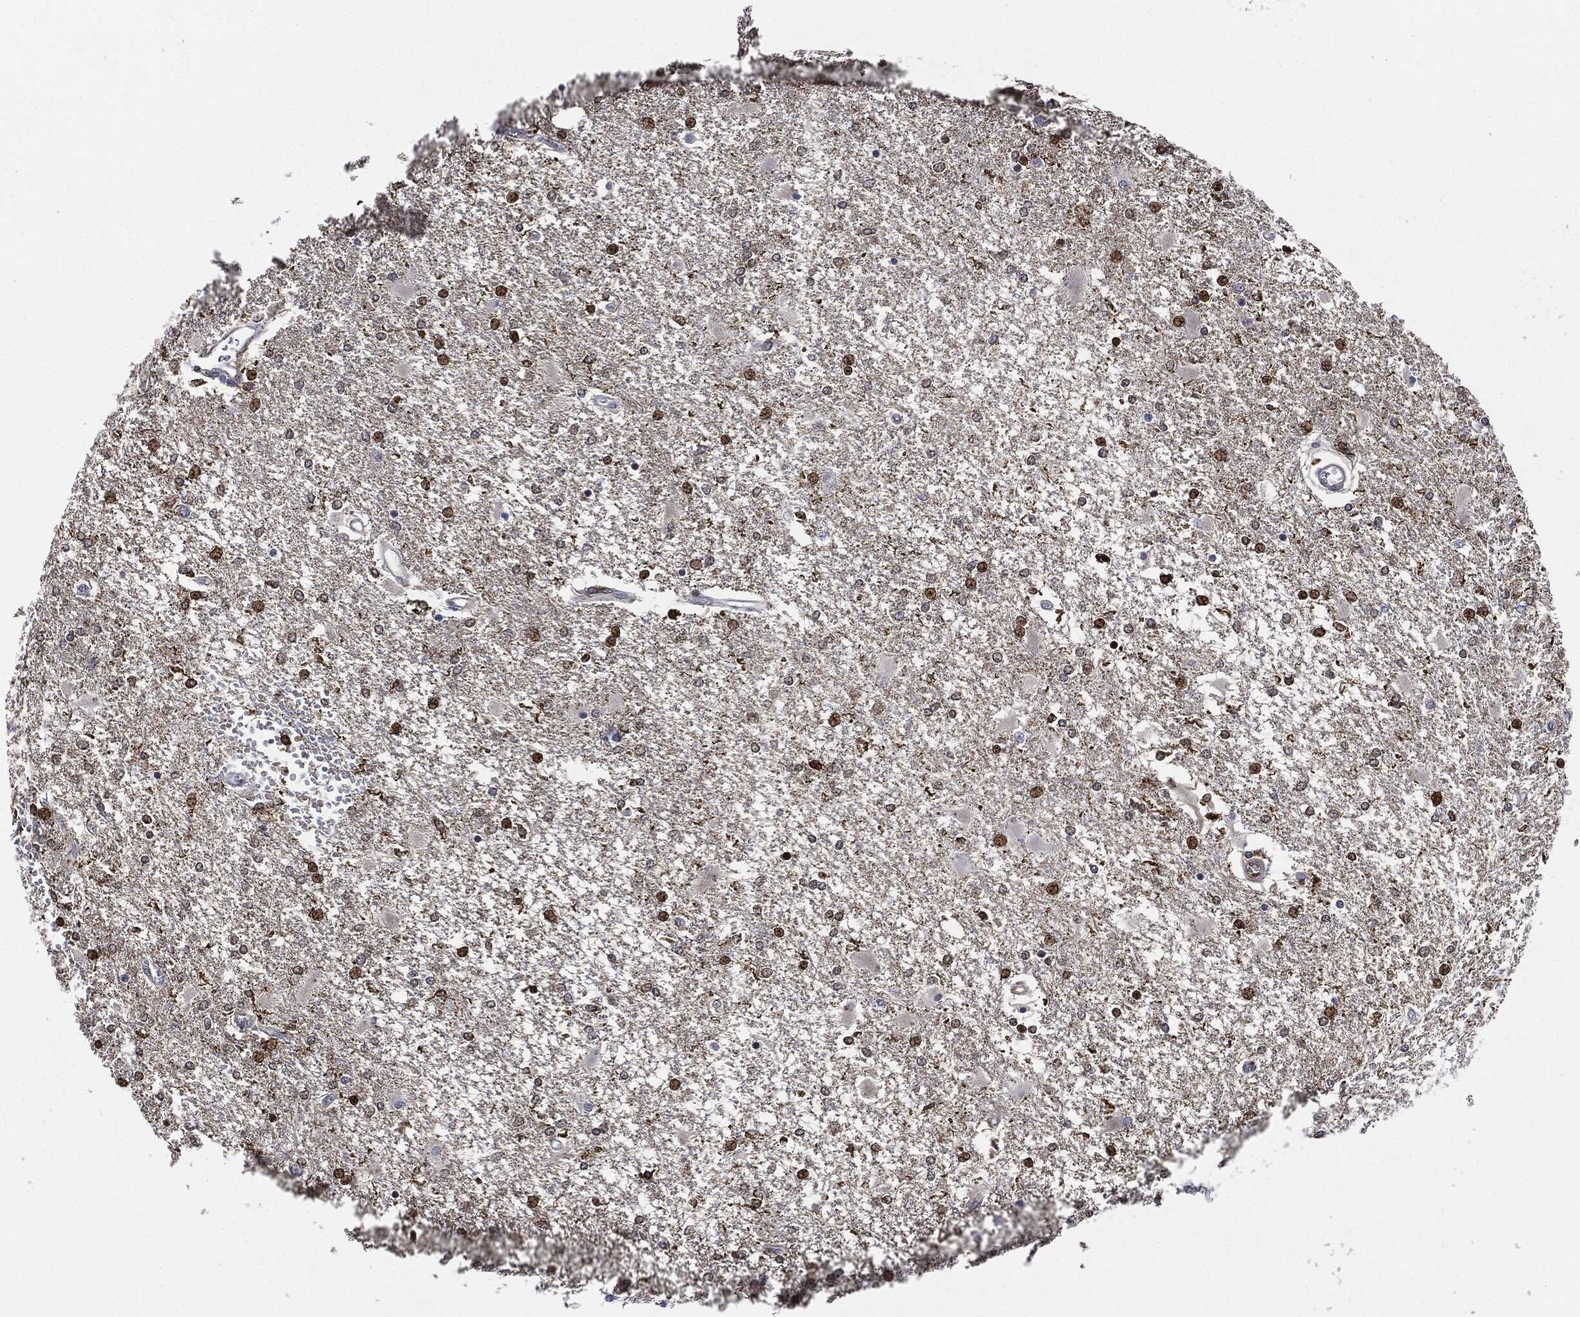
{"staining": {"intensity": "moderate", "quantity": "<25%", "location": "nuclear"}, "tissue": "glioma", "cell_type": "Tumor cells", "image_type": "cancer", "snomed": [{"axis": "morphology", "description": "Glioma, malignant, High grade"}, {"axis": "topography", "description": "Cerebral cortex"}], "caption": "Human glioma stained with a brown dye demonstrates moderate nuclear positive positivity in about <25% of tumor cells.", "gene": "NANOS3", "patient": {"sex": "male", "age": 79}}